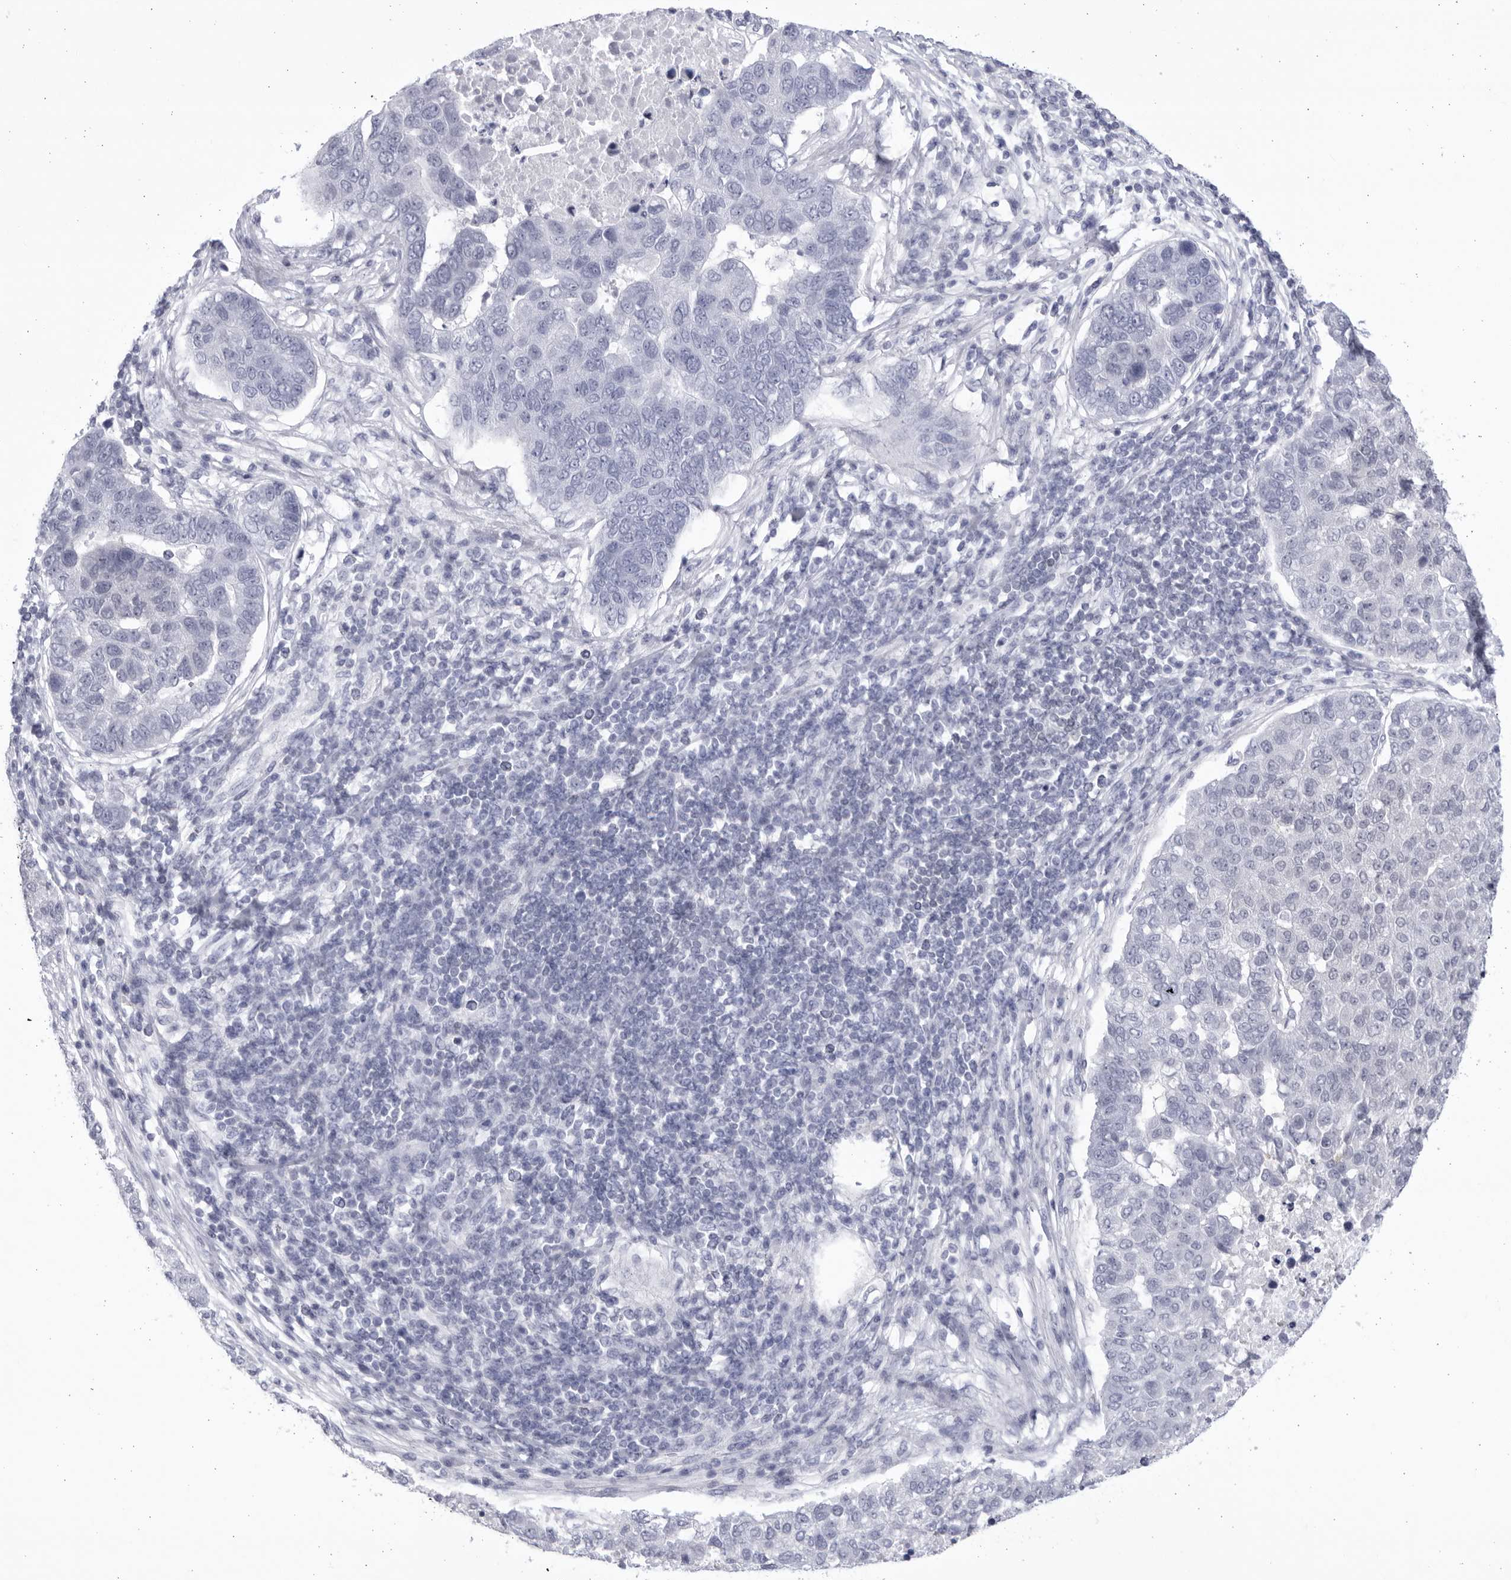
{"staining": {"intensity": "negative", "quantity": "none", "location": "none"}, "tissue": "pancreatic cancer", "cell_type": "Tumor cells", "image_type": "cancer", "snomed": [{"axis": "morphology", "description": "Adenocarcinoma, NOS"}, {"axis": "topography", "description": "Pancreas"}], "caption": "An image of human adenocarcinoma (pancreatic) is negative for staining in tumor cells.", "gene": "CCDC181", "patient": {"sex": "female", "age": 61}}